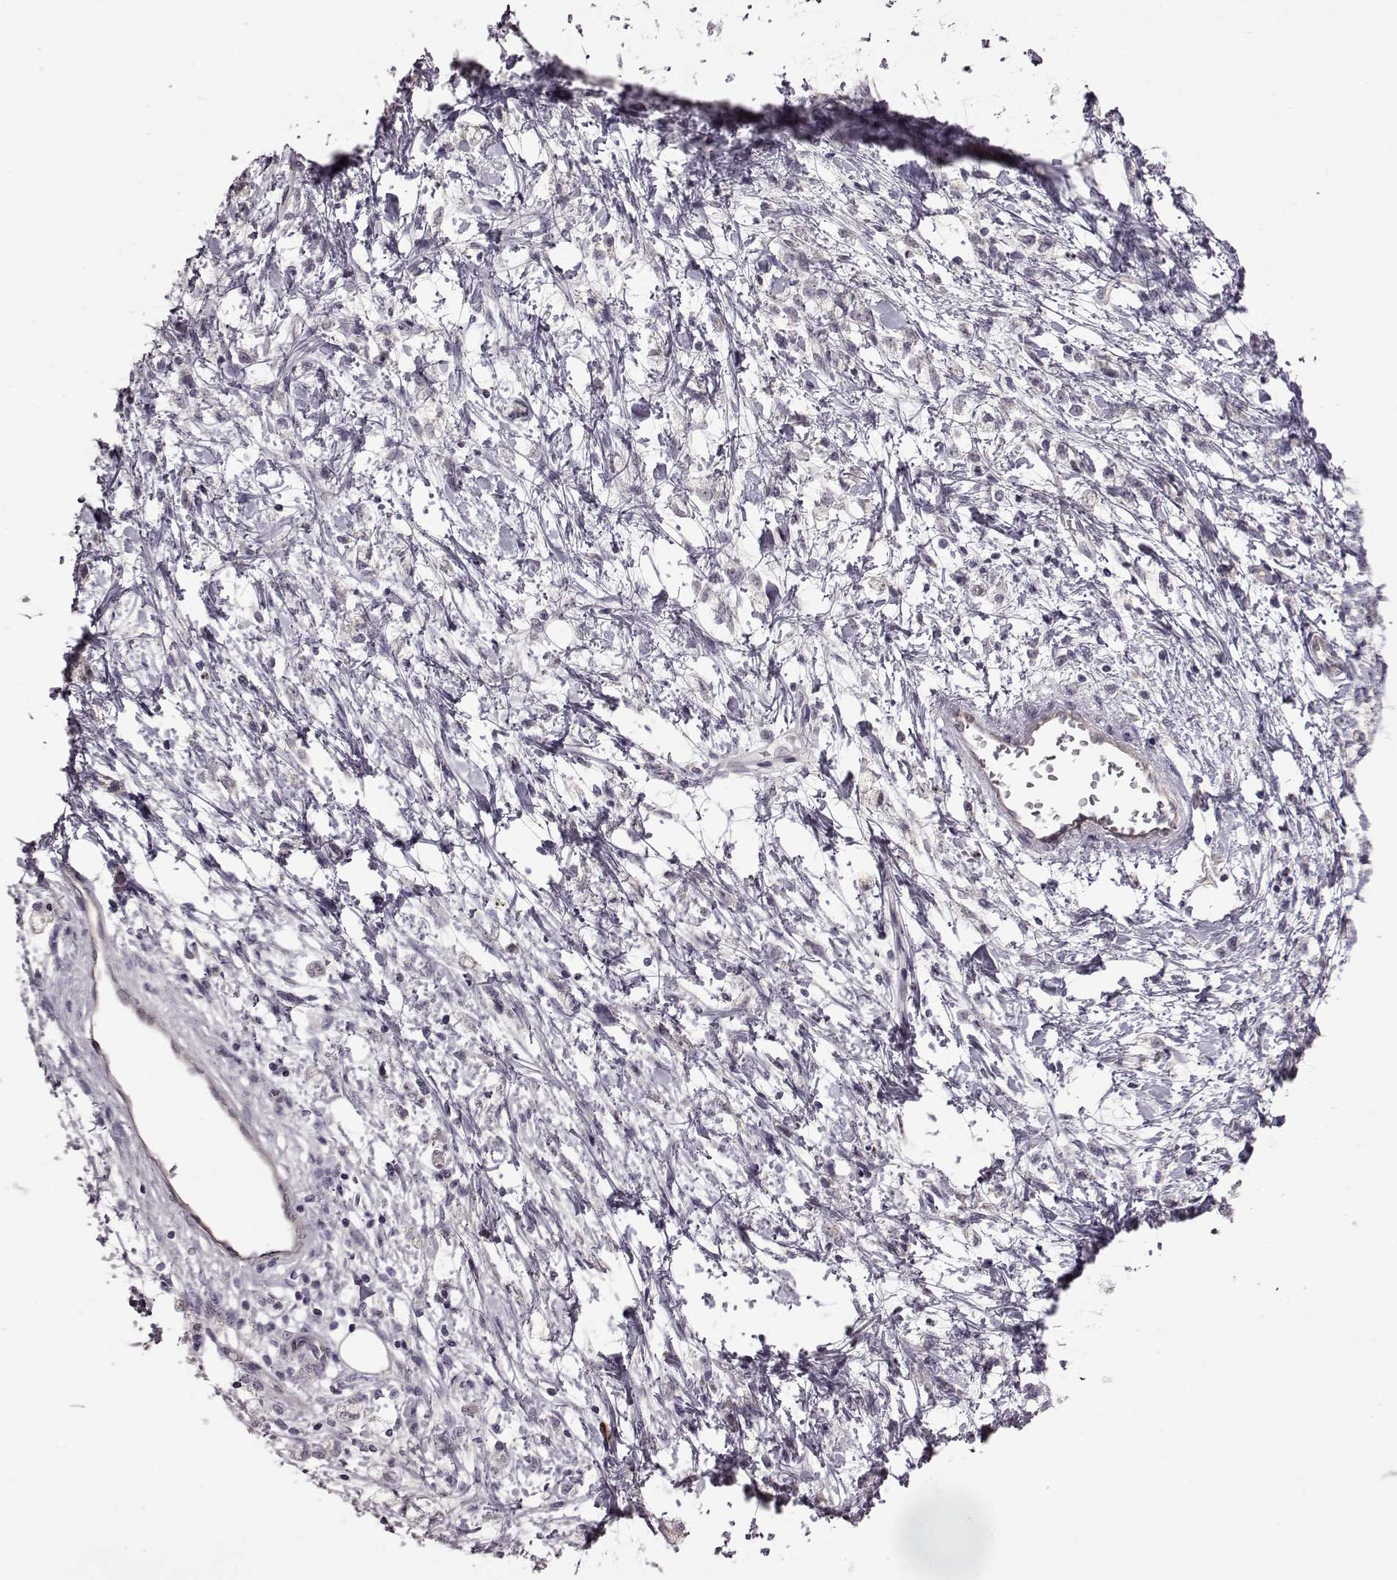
{"staining": {"intensity": "negative", "quantity": "none", "location": "none"}, "tissue": "stomach cancer", "cell_type": "Tumor cells", "image_type": "cancer", "snomed": [{"axis": "morphology", "description": "Adenocarcinoma, NOS"}, {"axis": "topography", "description": "Stomach"}], "caption": "This is an immunohistochemistry (IHC) micrograph of human stomach cancer. There is no staining in tumor cells.", "gene": "GAL", "patient": {"sex": "female", "age": 60}}